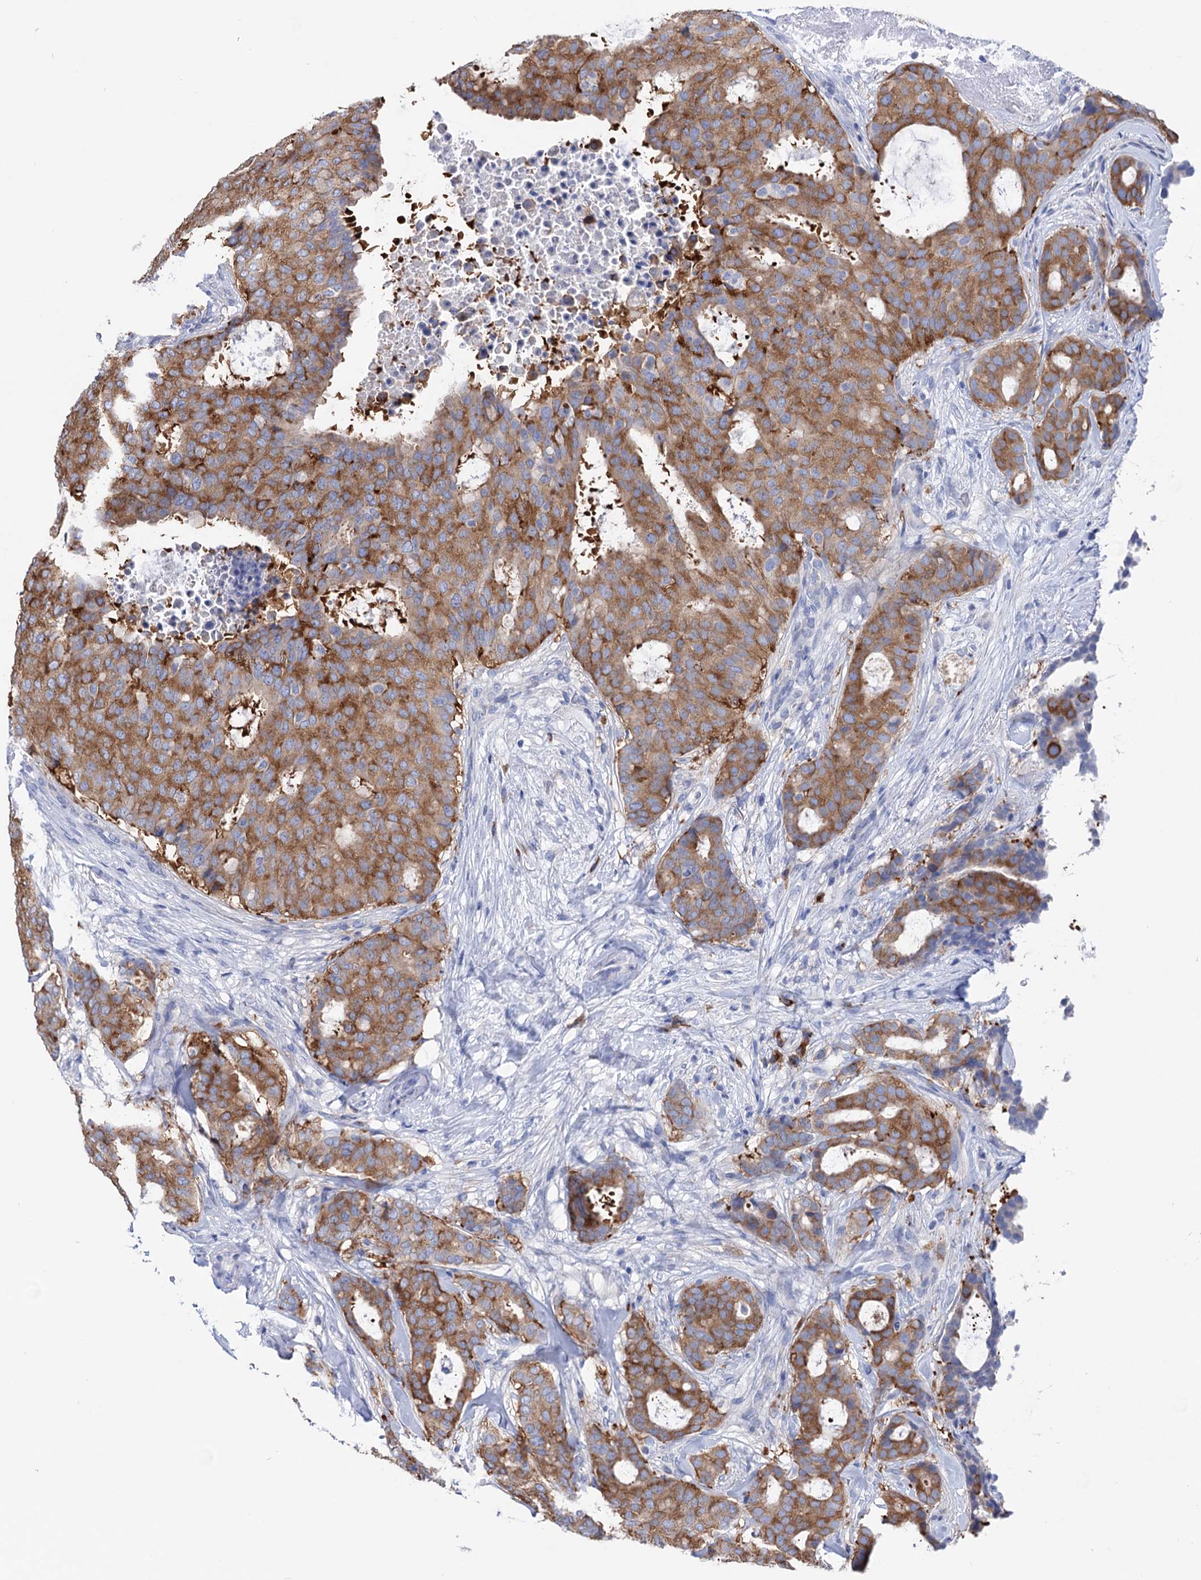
{"staining": {"intensity": "moderate", "quantity": ">75%", "location": "cytoplasmic/membranous"}, "tissue": "breast cancer", "cell_type": "Tumor cells", "image_type": "cancer", "snomed": [{"axis": "morphology", "description": "Duct carcinoma"}, {"axis": "topography", "description": "Breast"}], "caption": "Protein expression analysis of human intraductal carcinoma (breast) reveals moderate cytoplasmic/membranous expression in about >75% of tumor cells. (DAB = brown stain, brightfield microscopy at high magnification).", "gene": "BBS4", "patient": {"sex": "female", "age": 75}}